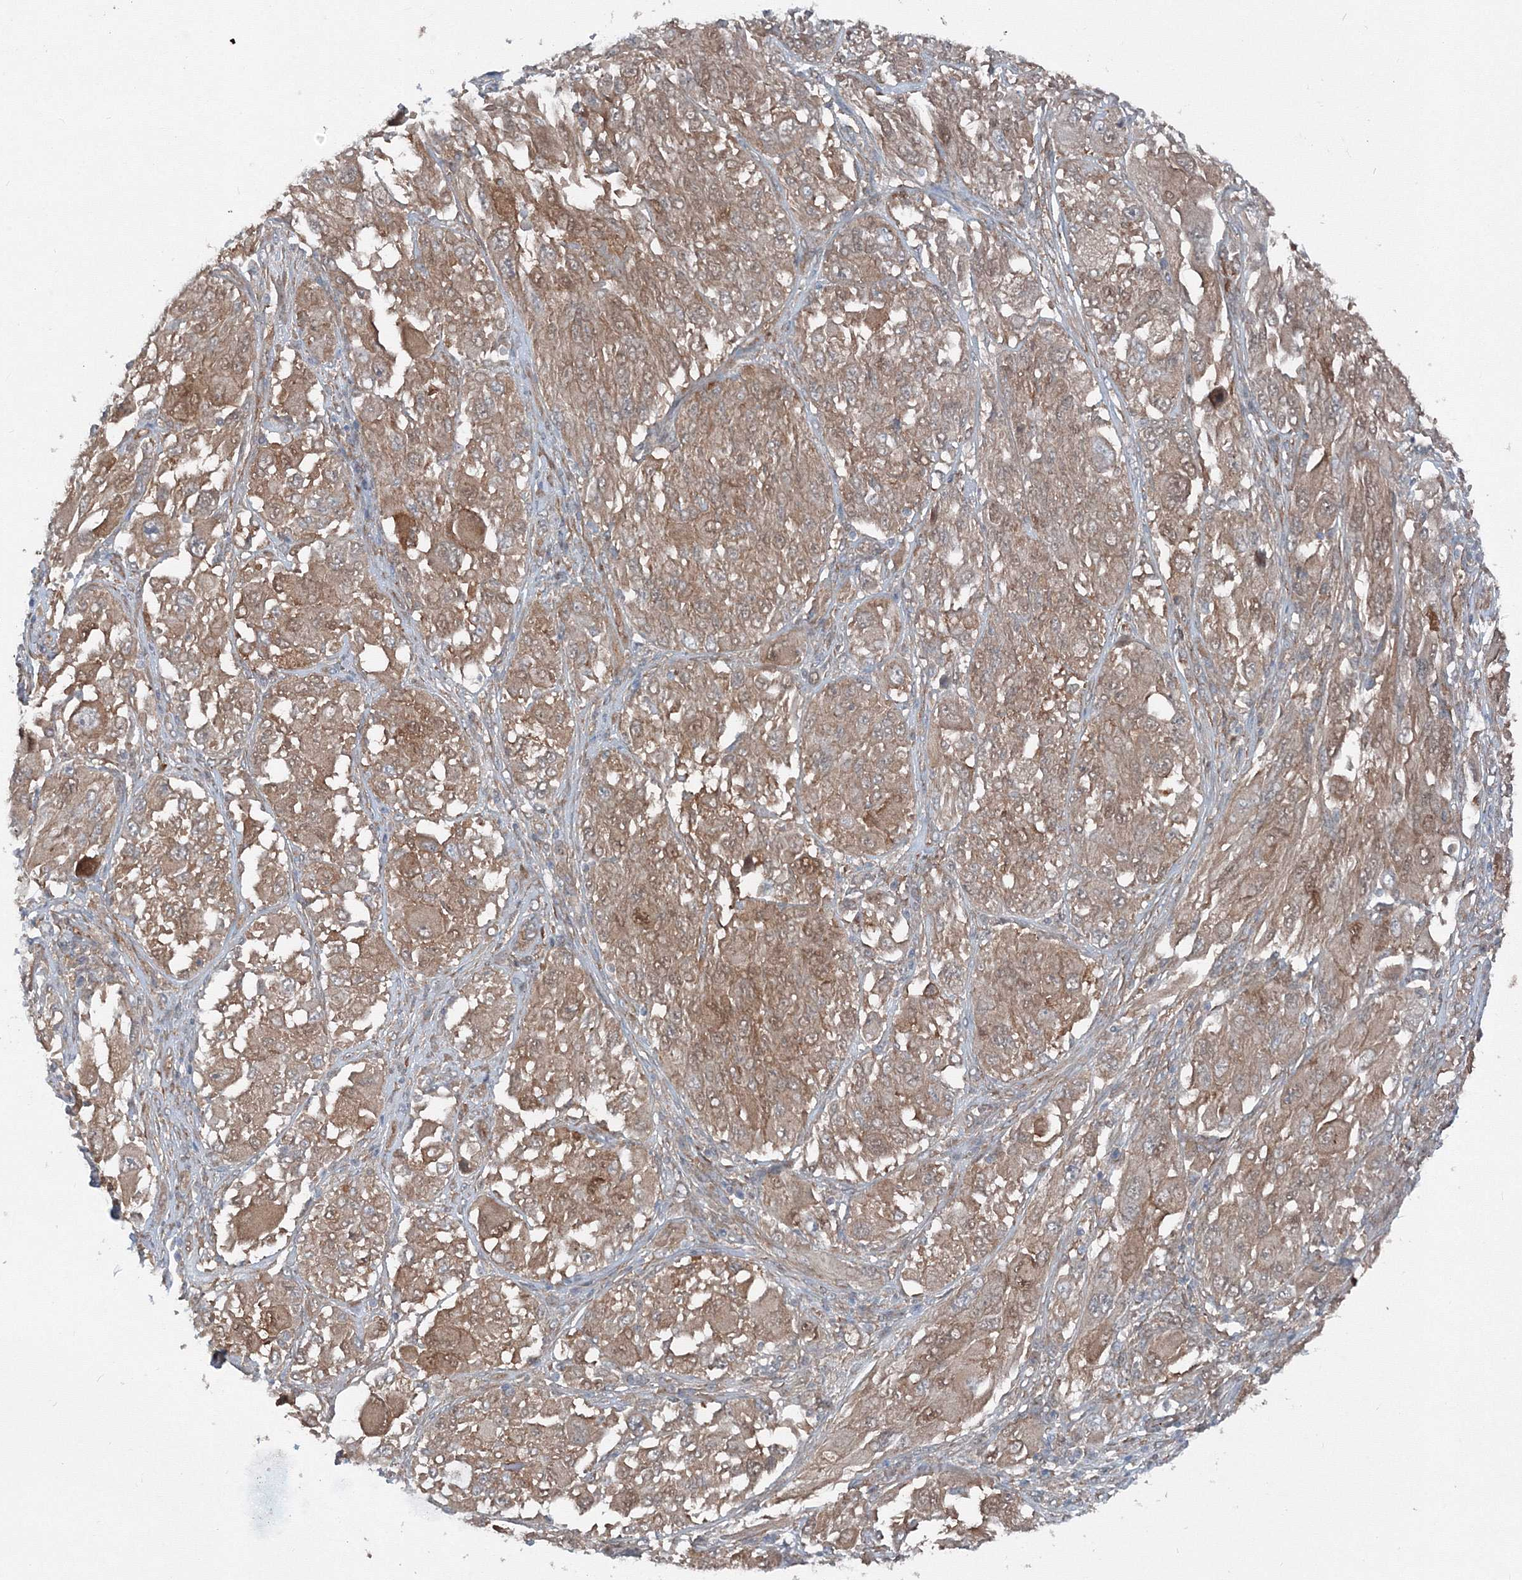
{"staining": {"intensity": "moderate", "quantity": ">75%", "location": "cytoplasmic/membranous,nuclear"}, "tissue": "melanoma", "cell_type": "Tumor cells", "image_type": "cancer", "snomed": [{"axis": "morphology", "description": "Malignant melanoma, NOS"}, {"axis": "topography", "description": "Skin"}], "caption": "Moderate cytoplasmic/membranous and nuclear positivity is present in approximately >75% of tumor cells in melanoma.", "gene": "TPRKB", "patient": {"sex": "female", "age": 91}}